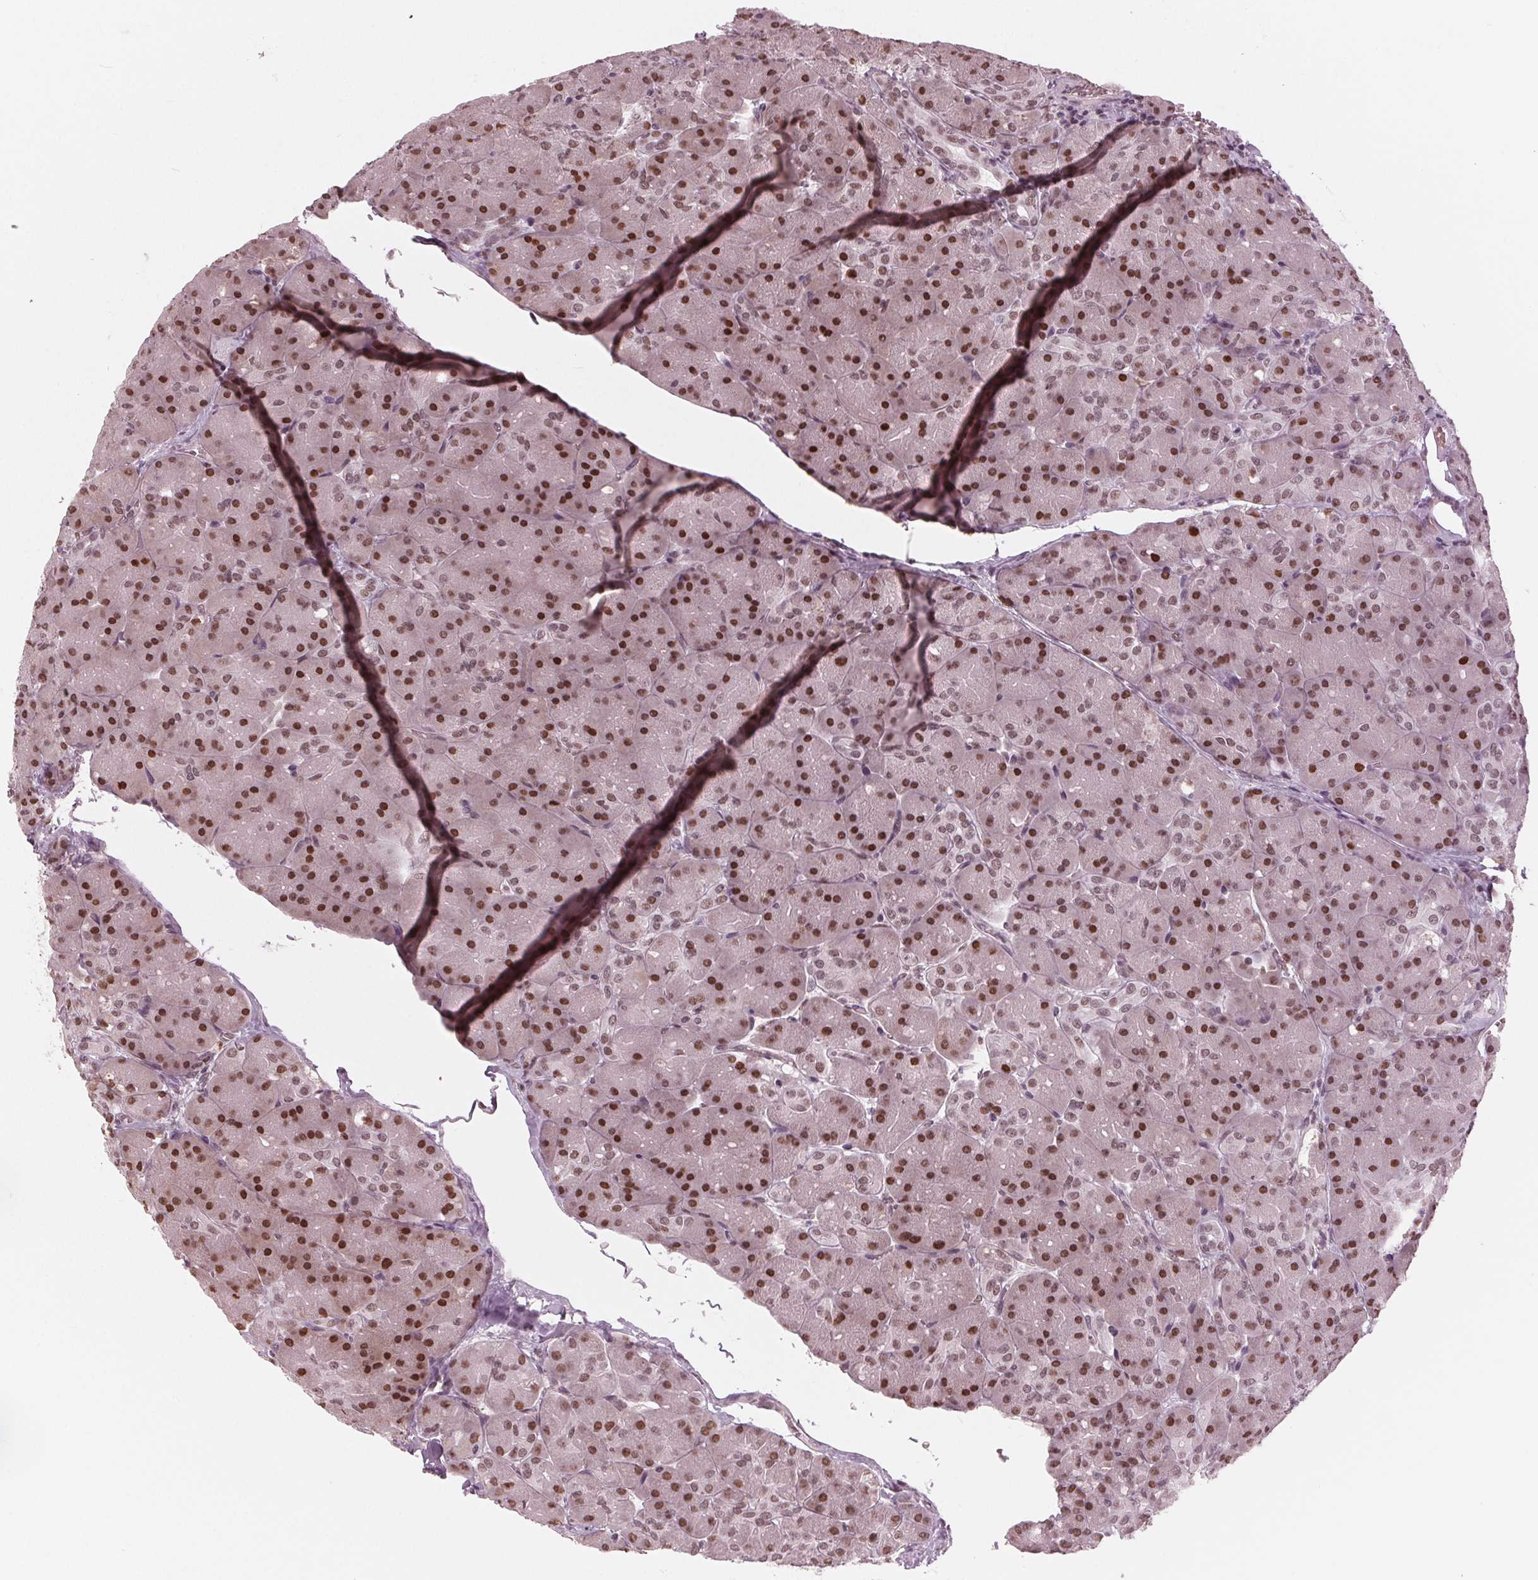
{"staining": {"intensity": "strong", "quantity": ">75%", "location": "nuclear"}, "tissue": "pancreas", "cell_type": "Exocrine glandular cells", "image_type": "normal", "snomed": [{"axis": "morphology", "description": "Normal tissue, NOS"}, {"axis": "topography", "description": "Pancreas"}], "caption": "Protein analysis of normal pancreas reveals strong nuclear expression in approximately >75% of exocrine glandular cells. (DAB IHC, brown staining for protein, blue staining for nuclei).", "gene": "DNMT3L", "patient": {"sex": "male", "age": 55}}